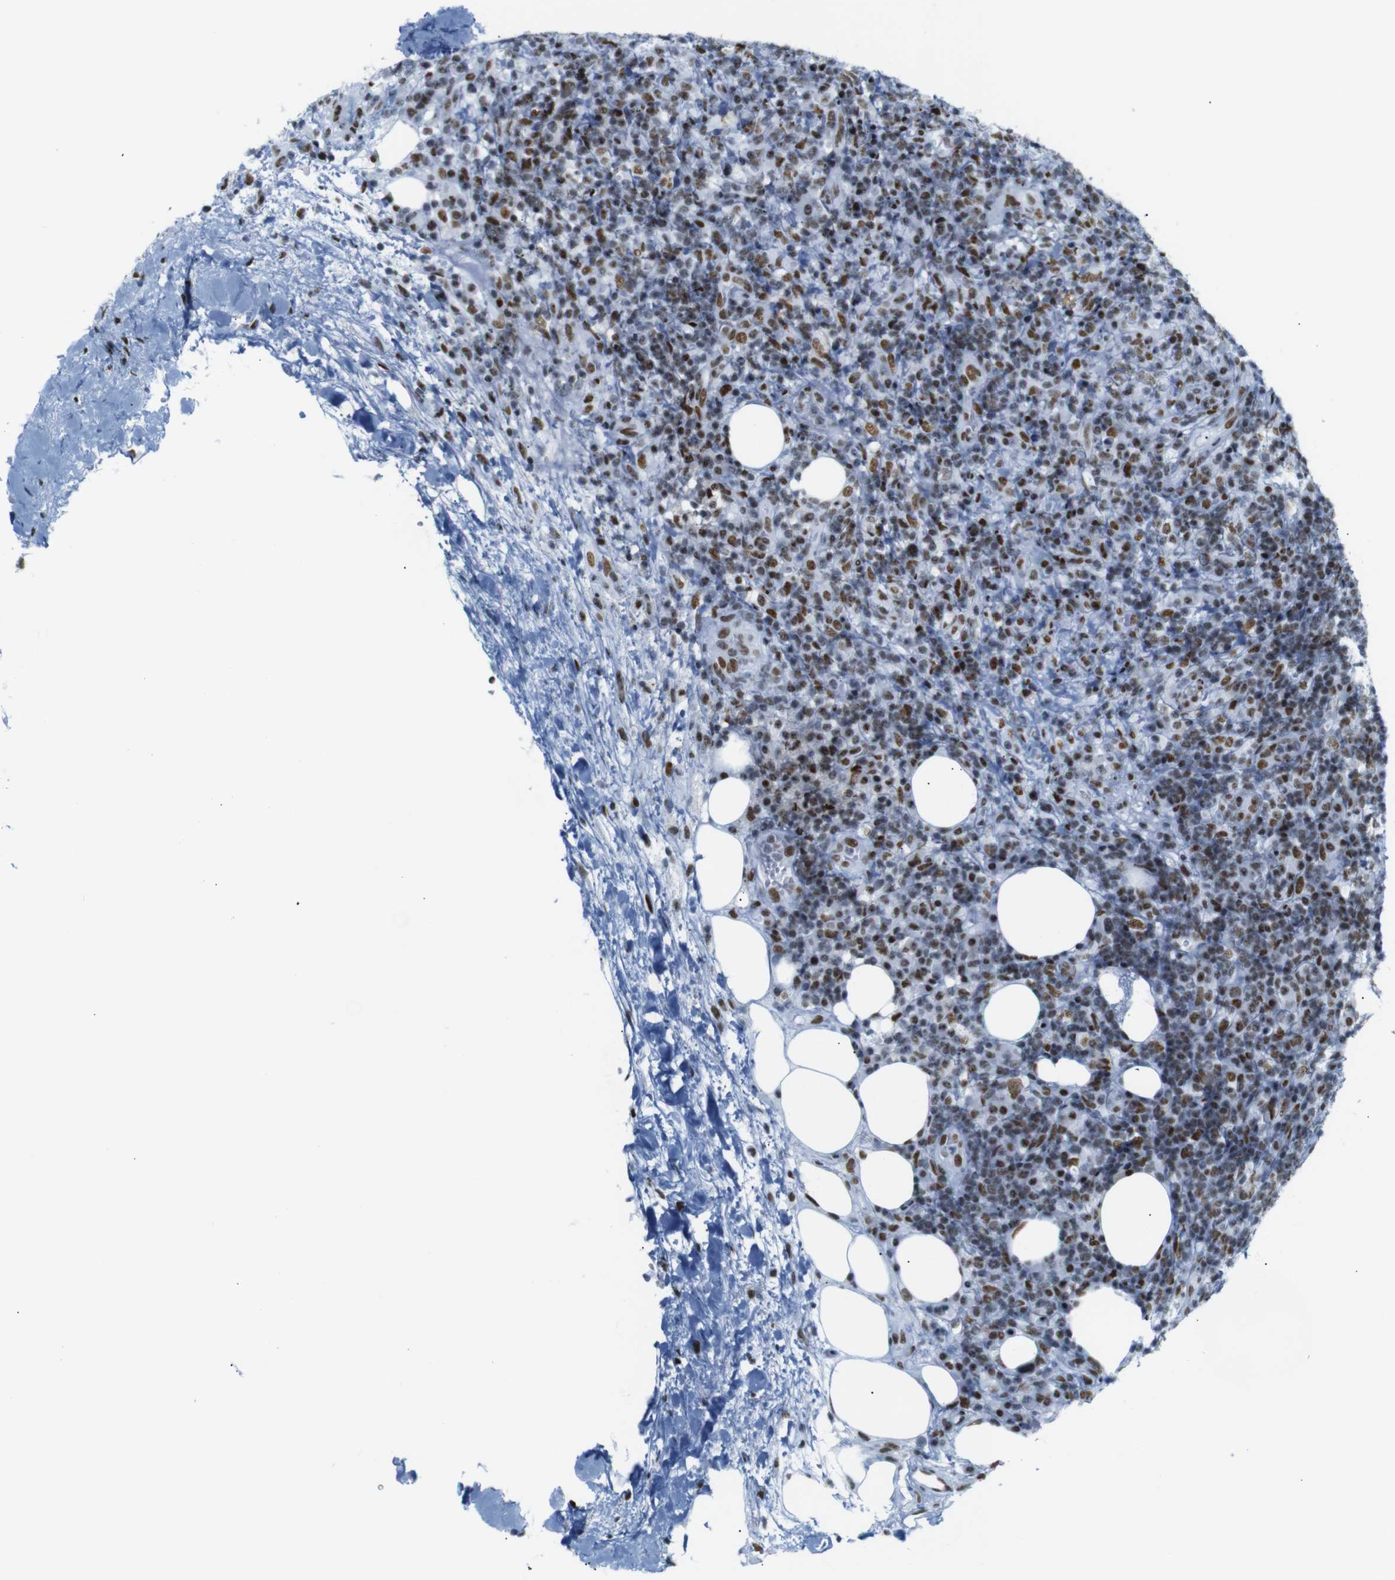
{"staining": {"intensity": "strong", "quantity": "<25%", "location": "nuclear"}, "tissue": "lymphoma", "cell_type": "Tumor cells", "image_type": "cancer", "snomed": [{"axis": "morphology", "description": "Malignant lymphoma, non-Hodgkin's type, High grade"}, {"axis": "topography", "description": "Lymph node"}], "caption": "Protein staining exhibits strong nuclear staining in approximately <25% of tumor cells in malignant lymphoma, non-Hodgkin's type (high-grade). The protein is stained brown, and the nuclei are stained in blue (DAB IHC with brightfield microscopy, high magnification).", "gene": "TRA2B", "patient": {"sex": "female", "age": 76}}